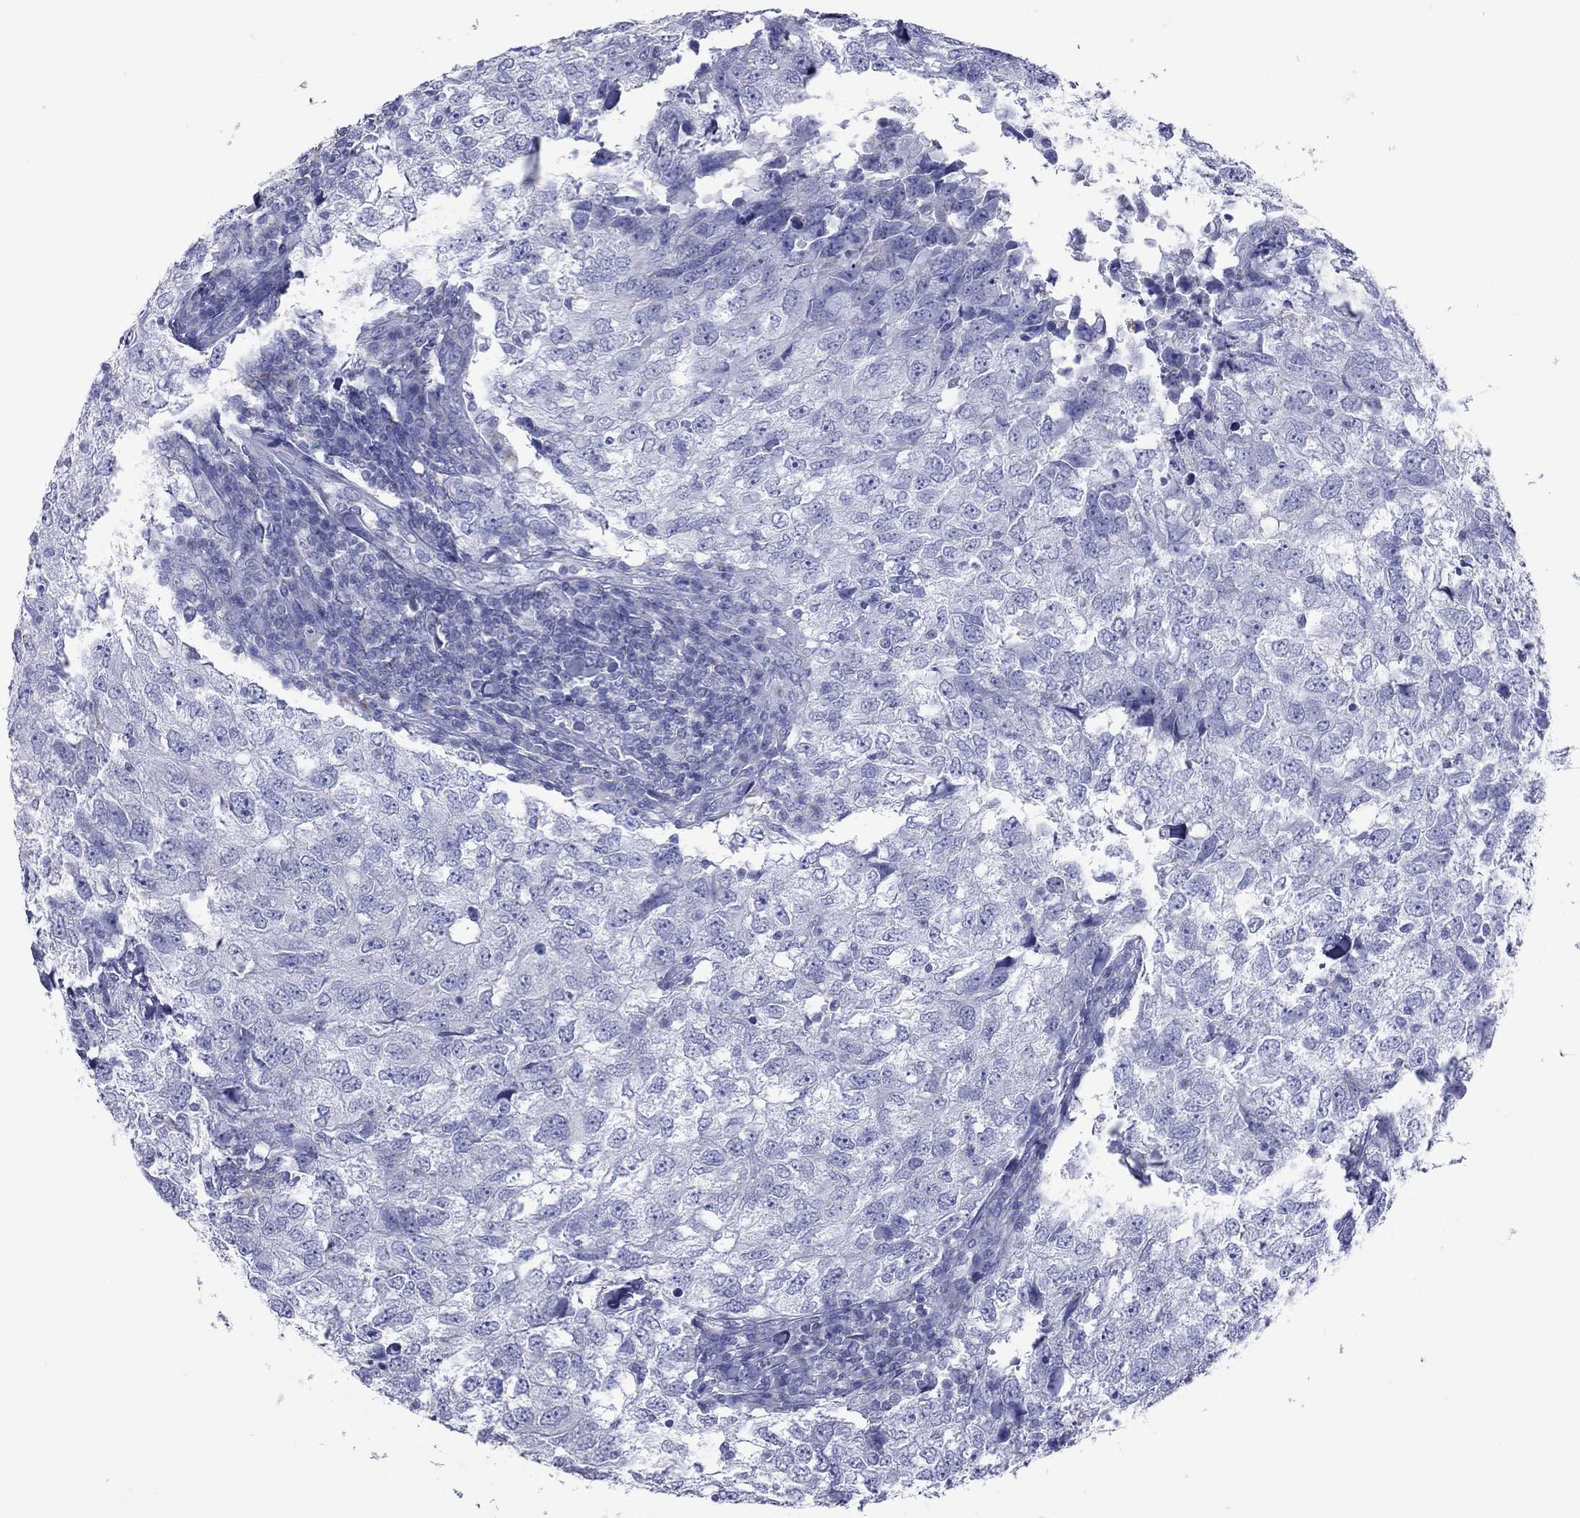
{"staining": {"intensity": "negative", "quantity": "none", "location": "none"}, "tissue": "breast cancer", "cell_type": "Tumor cells", "image_type": "cancer", "snomed": [{"axis": "morphology", "description": "Duct carcinoma"}, {"axis": "topography", "description": "Breast"}], "caption": "This is an IHC image of breast cancer. There is no expression in tumor cells.", "gene": "VSIG10", "patient": {"sex": "female", "age": 30}}